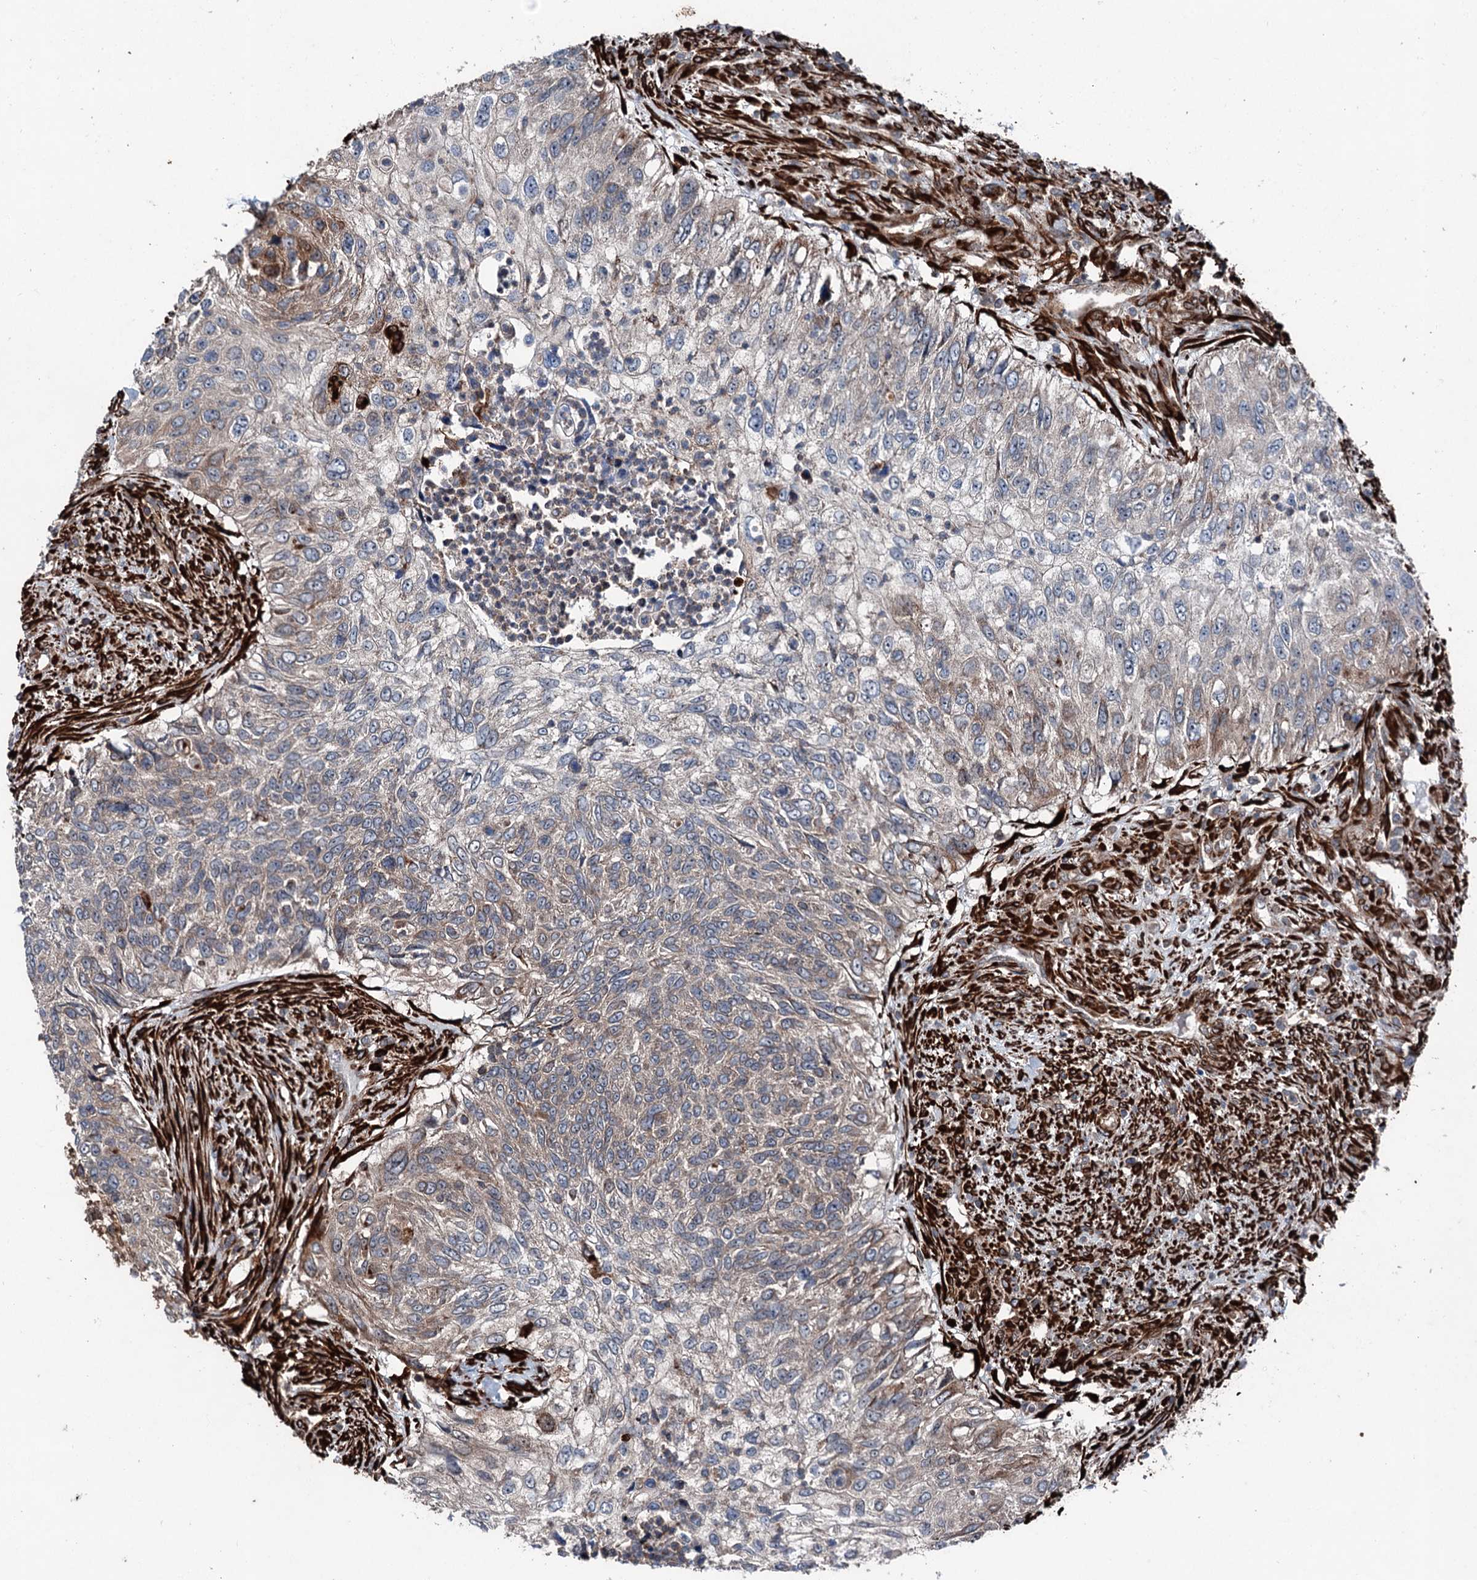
{"staining": {"intensity": "moderate", "quantity": "<25%", "location": "cytoplasmic/membranous"}, "tissue": "urothelial cancer", "cell_type": "Tumor cells", "image_type": "cancer", "snomed": [{"axis": "morphology", "description": "Urothelial carcinoma, High grade"}, {"axis": "topography", "description": "Urinary bladder"}], "caption": "Immunohistochemical staining of urothelial carcinoma (high-grade) exhibits low levels of moderate cytoplasmic/membranous positivity in approximately <25% of tumor cells.", "gene": "DDIAS", "patient": {"sex": "female", "age": 60}}